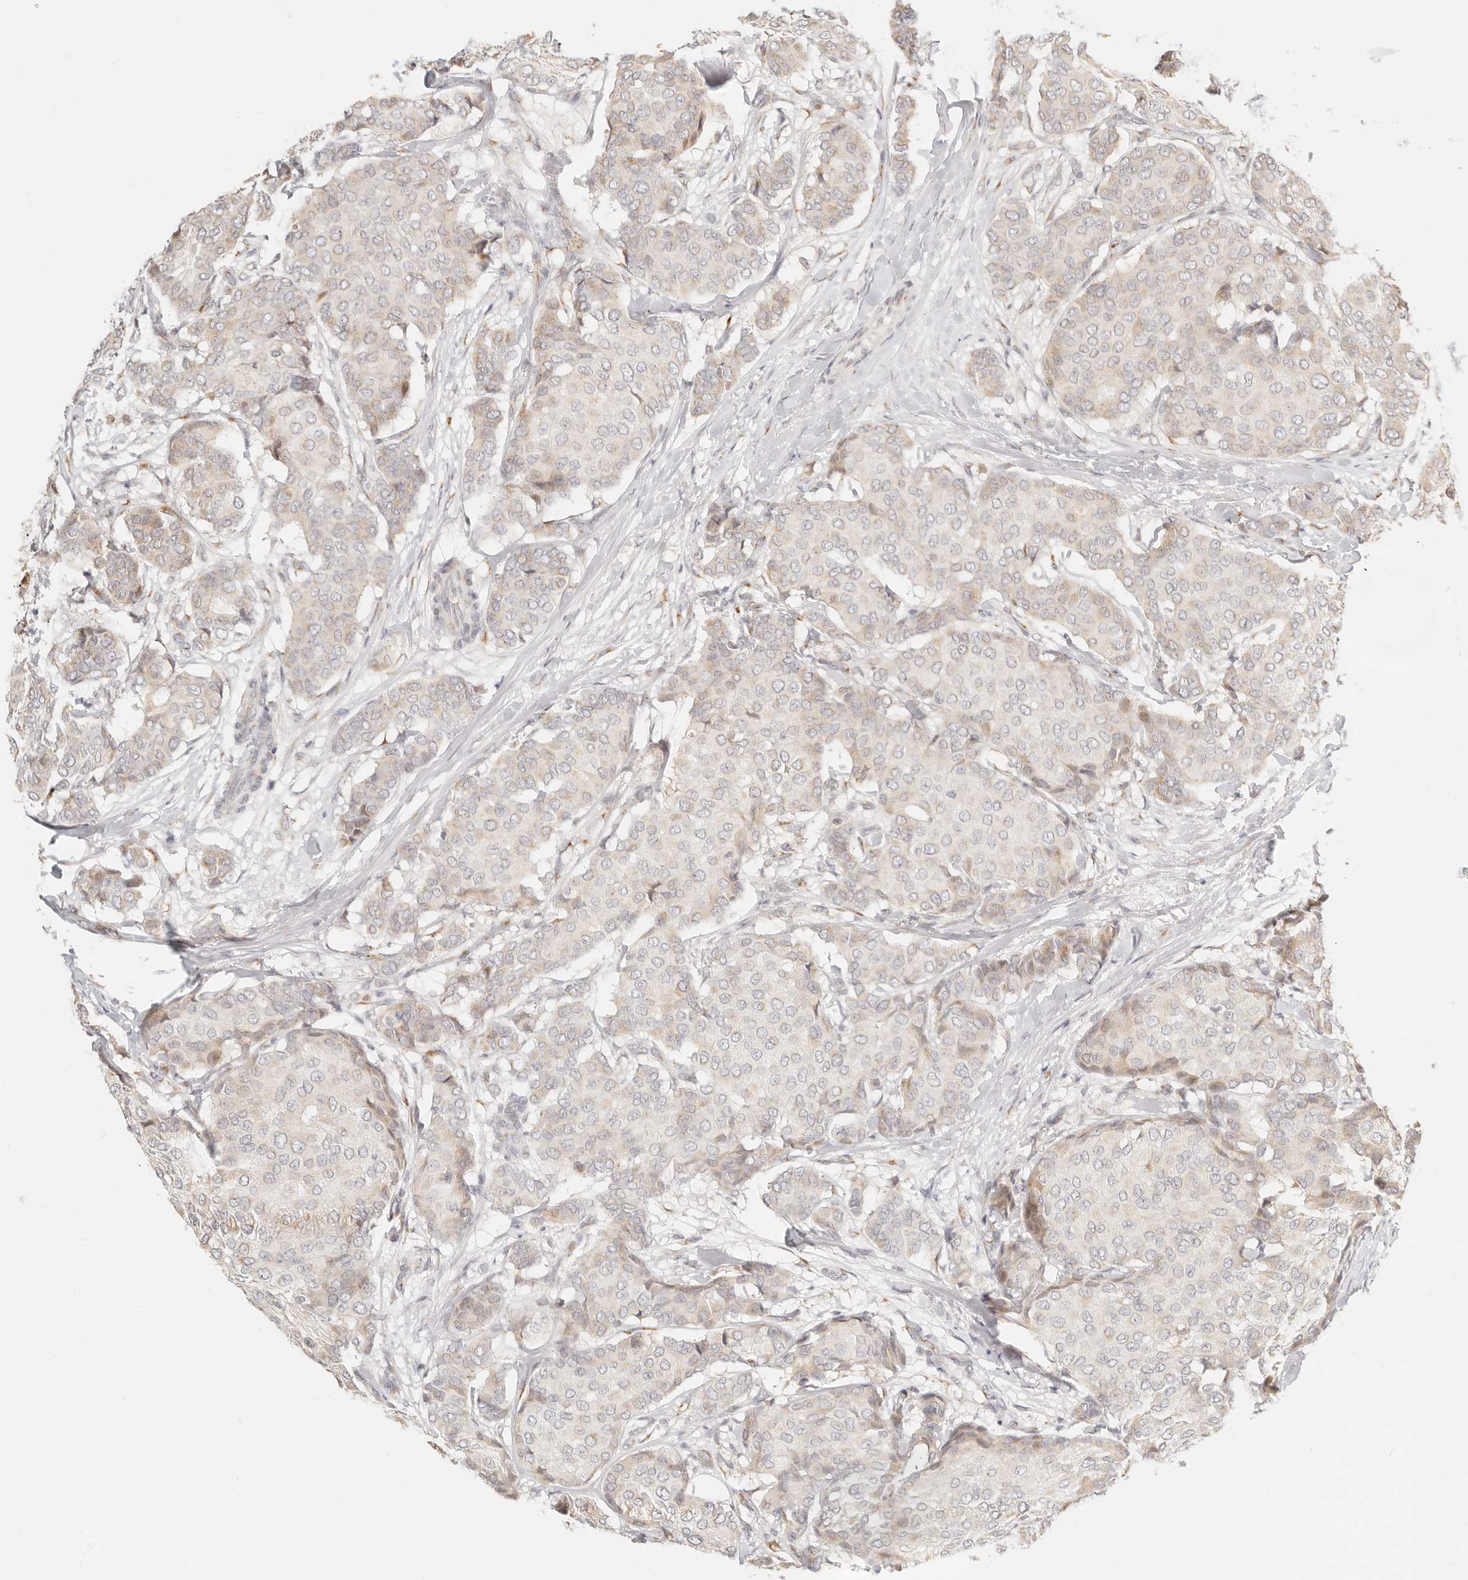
{"staining": {"intensity": "negative", "quantity": "none", "location": "none"}, "tissue": "breast cancer", "cell_type": "Tumor cells", "image_type": "cancer", "snomed": [{"axis": "morphology", "description": "Duct carcinoma"}, {"axis": "topography", "description": "Breast"}], "caption": "Tumor cells are negative for brown protein staining in breast intraductal carcinoma.", "gene": "FAM20B", "patient": {"sex": "female", "age": 75}}